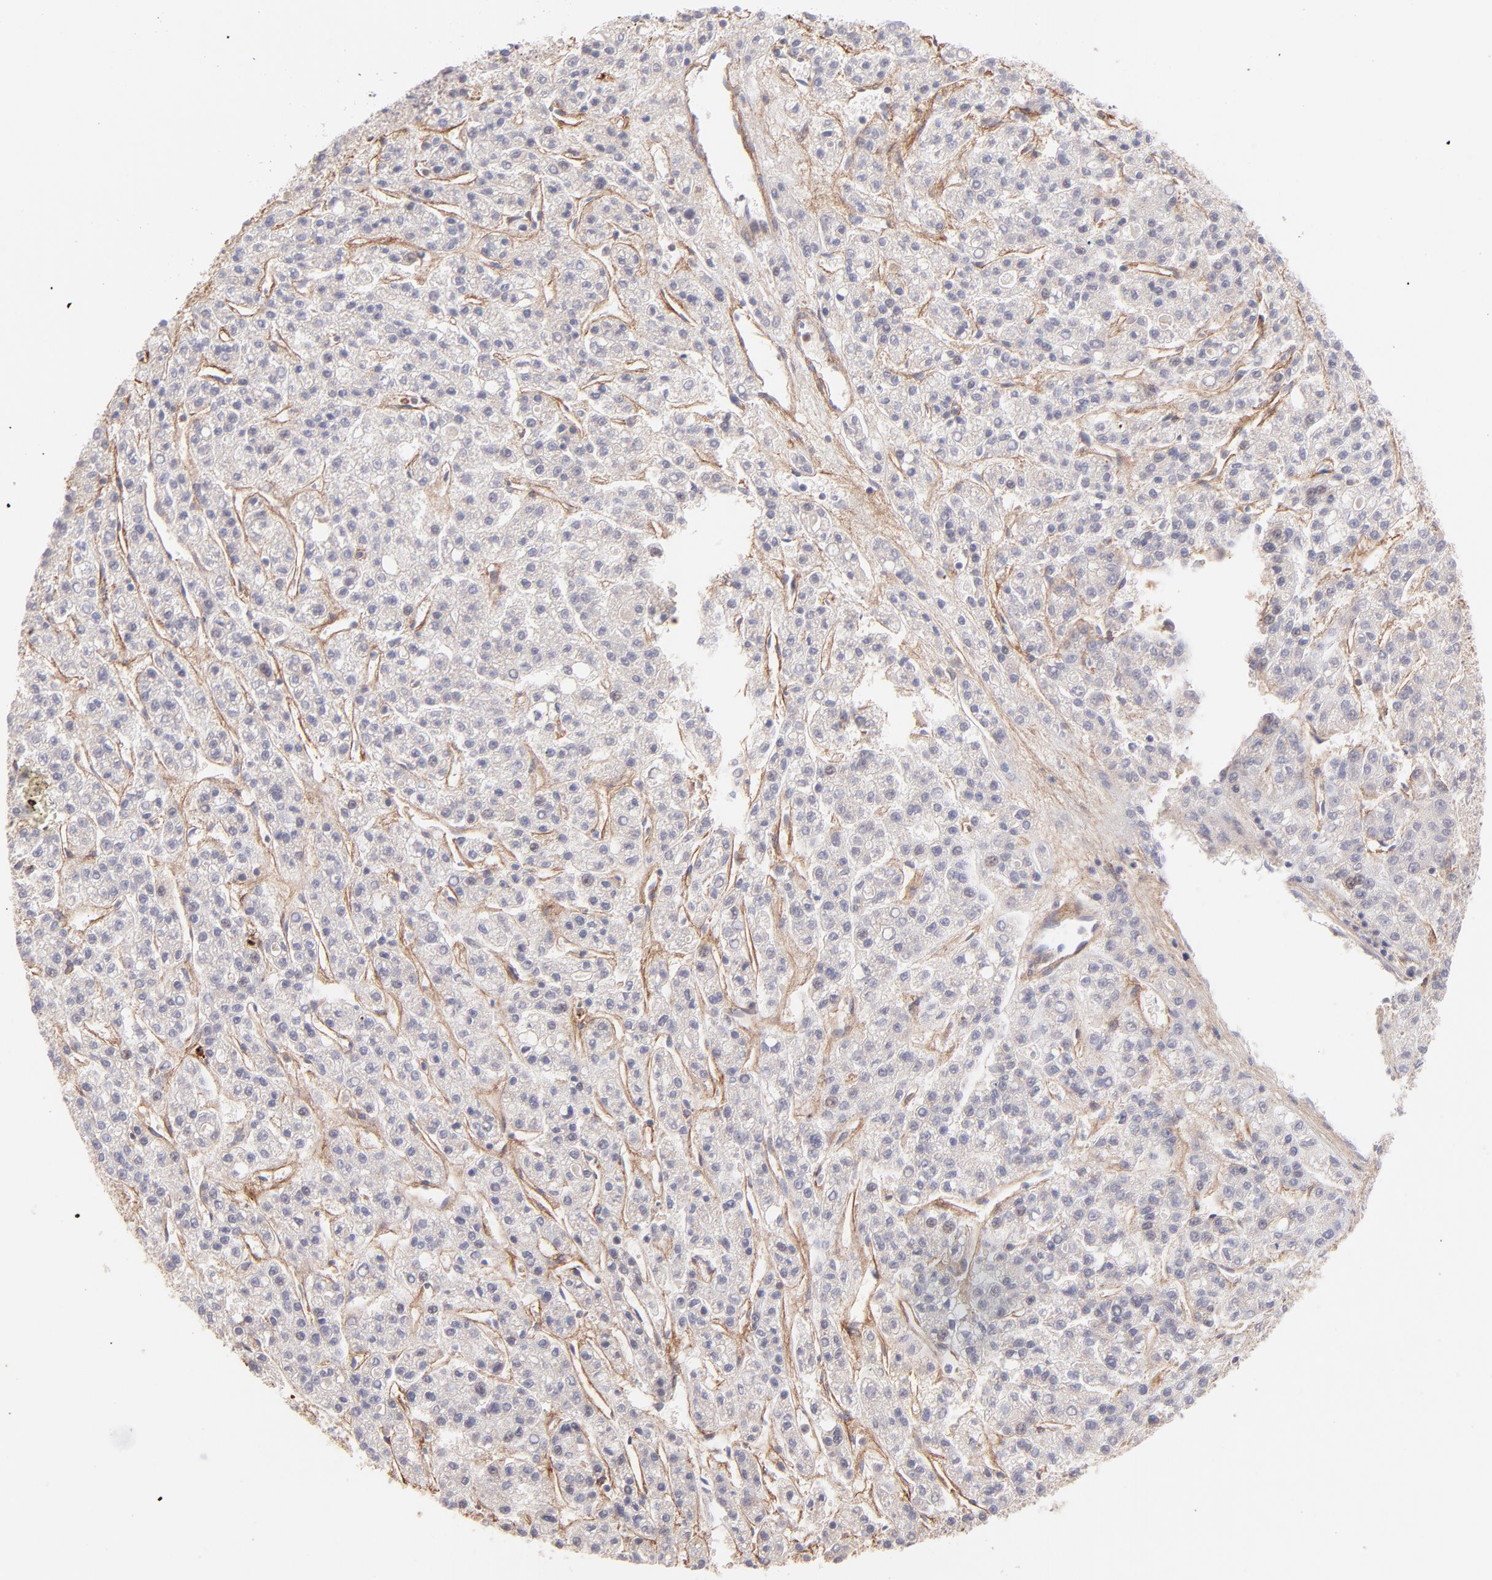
{"staining": {"intensity": "negative", "quantity": "none", "location": "none"}, "tissue": "liver cancer", "cell_type": "Tumor cells", "image_type": "cancer", "snomed": [{"axis": "morphology", "description": "Carcinoma, Hepatocellular, NOS"}, {"axis": "topography", "description": "Liver"}], "caption": "The immunohistochemistry micrograph has no significant staining in tumor cells of liver cancer tissue.", "gene": "MED12", "patient": {"sex": "male", "age": 70}}